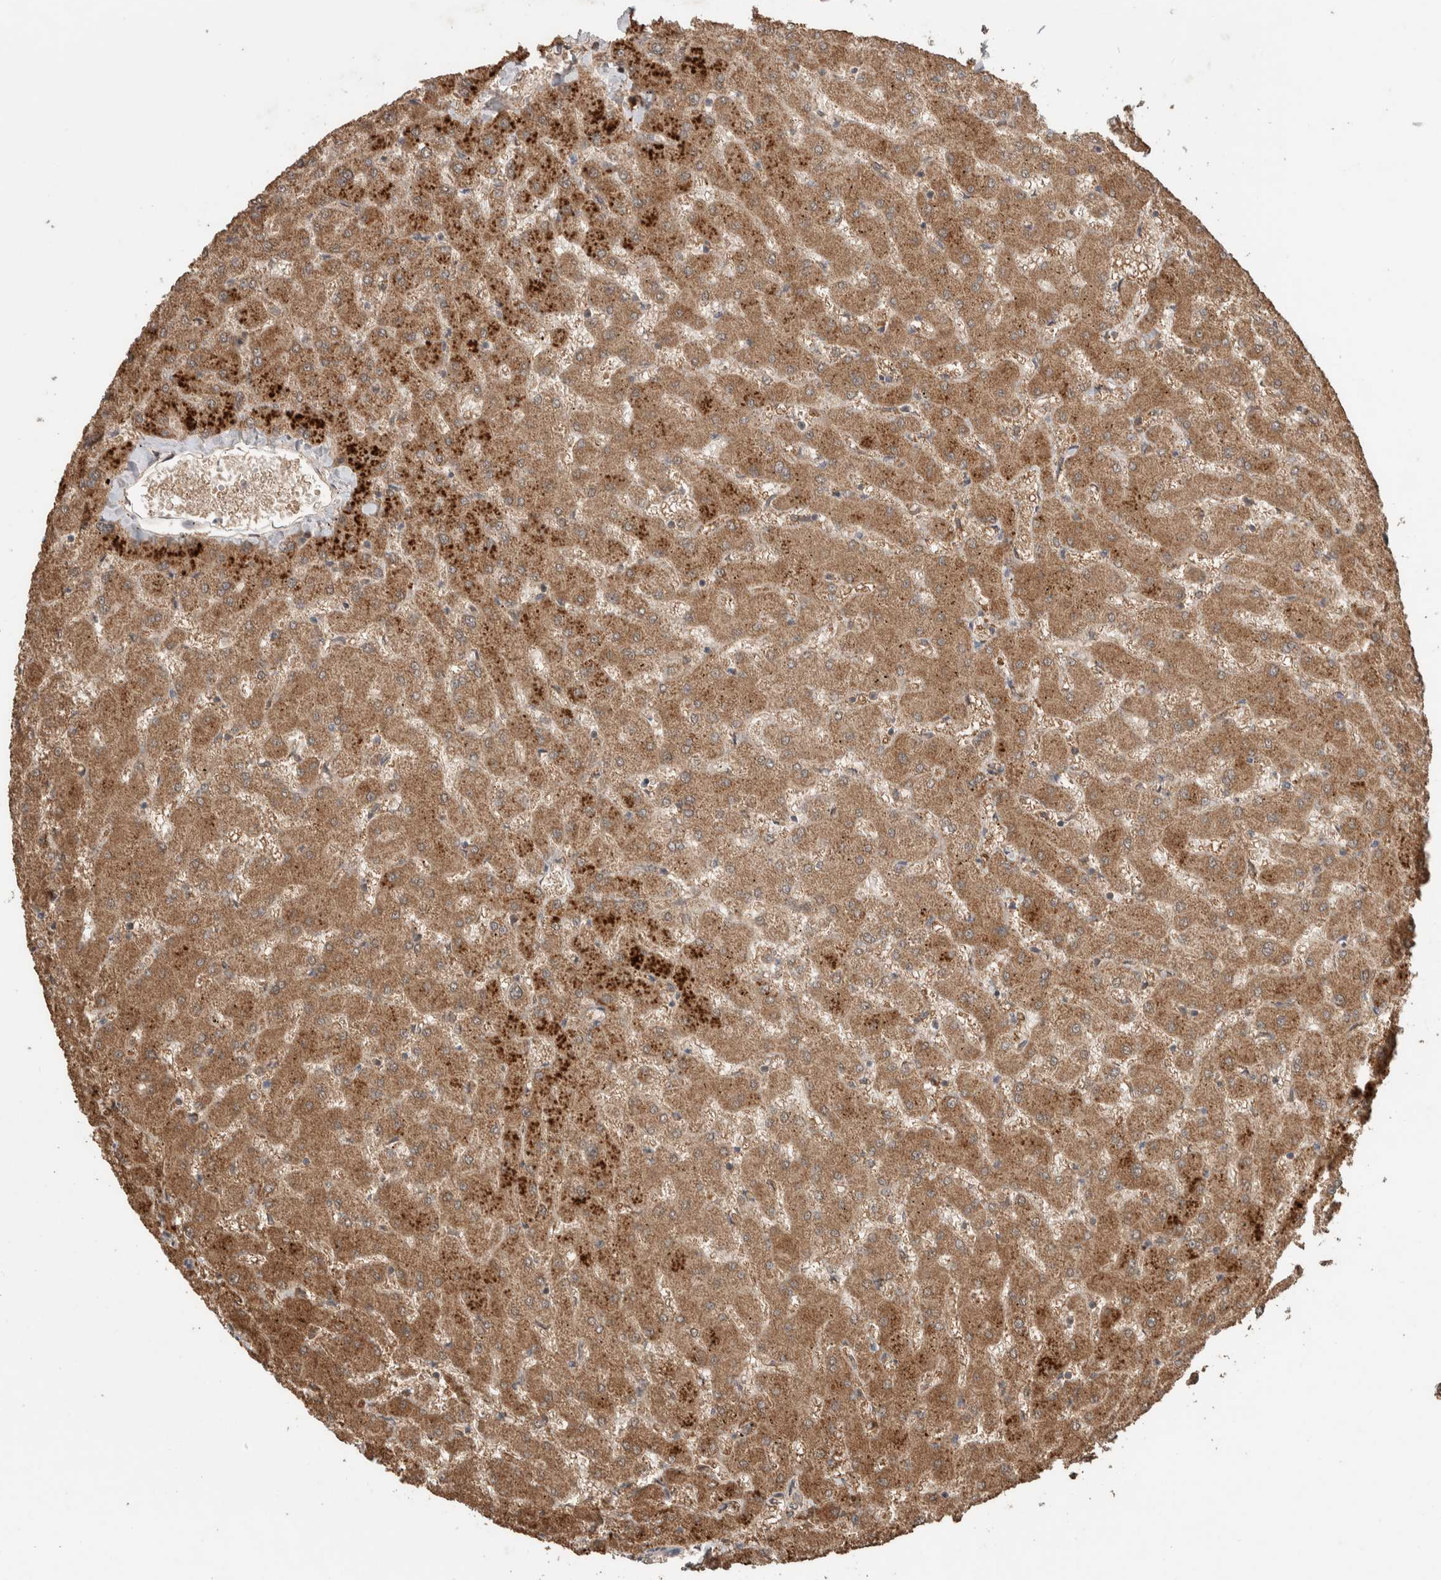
{"staining": {"intensity": "weak", "quantity": ">75%", "location": "cytoplasmic/membranous"}, "tissue": "liver", "cell_type": "Cholangiocytes", "image_type": "normal", "snomed": [{"axis": "morphology", "description": "Normal tissue, NOS"}, {"axis": "topography", "description": "Liver"}], "caption": "Immunohistochemical staining of benign human liver exhibits weak cytoplasmic/membranous protein staining in approximately >75% of cholangiocytes.", "gene": "KCNJ5", "patient": {"sex": "female", "age": 63}}